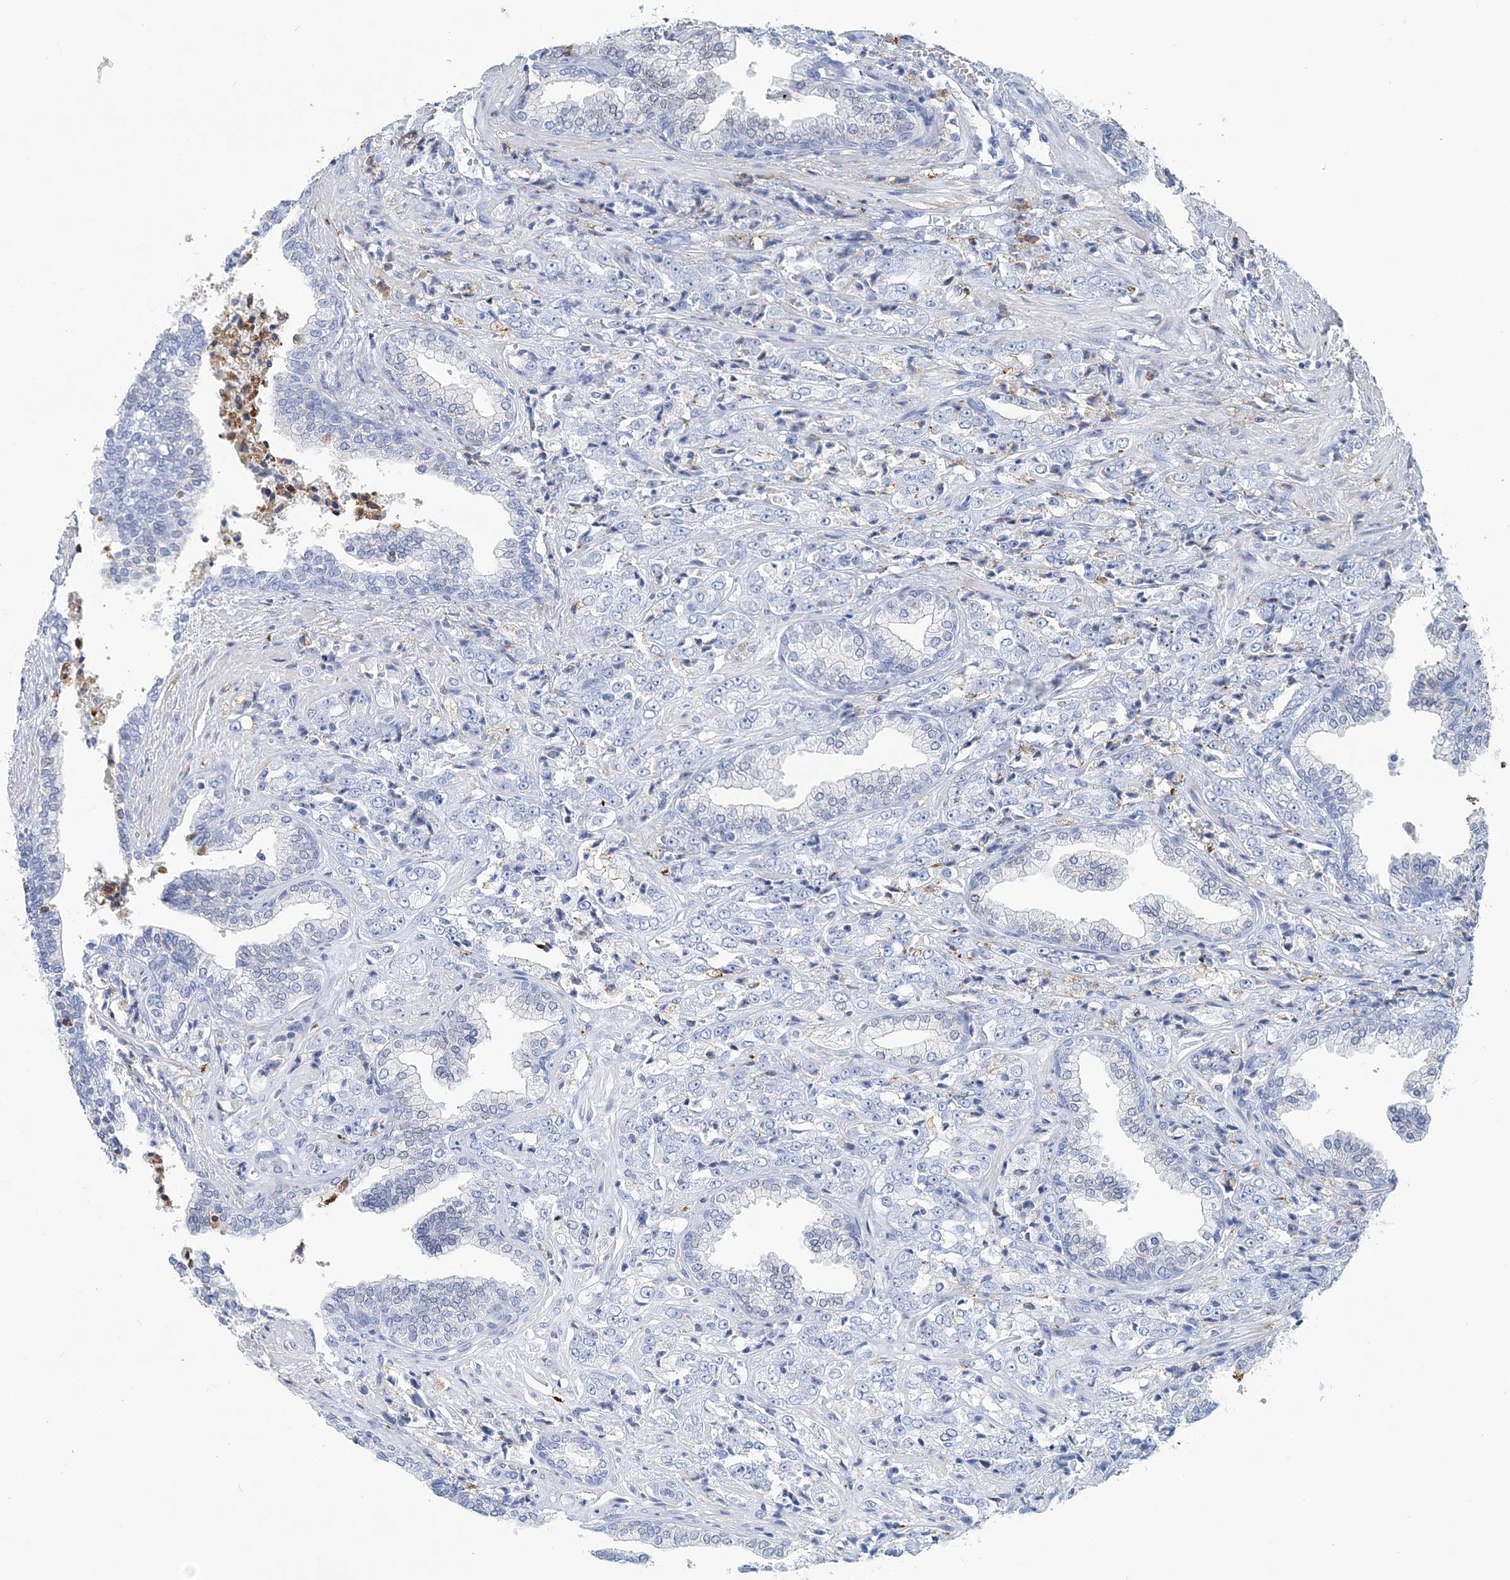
{"staining": {"intensity": "negative", "quantity": "none", "location": "none"}, "tissue": "prostate cancer", "cell_type": "Tumor cells", "image_type": "cancer", "snomed": [{"axis": "morphology", "description": "Adenocarcinoma, High grade"}, {"axis": "topography", "description": "Prostate"}], "caption": "Tumor cells are negative for protein expression in human prostate cancer. Brightfield microscopy of immunohistochemistry stained with DAB (3,3'-diaminobenzidine) (brown) and hematoxylin (blue), captured at high magnification.", "gene": "NKX6-1", "patient": {"sex": "male", "age": 71}}